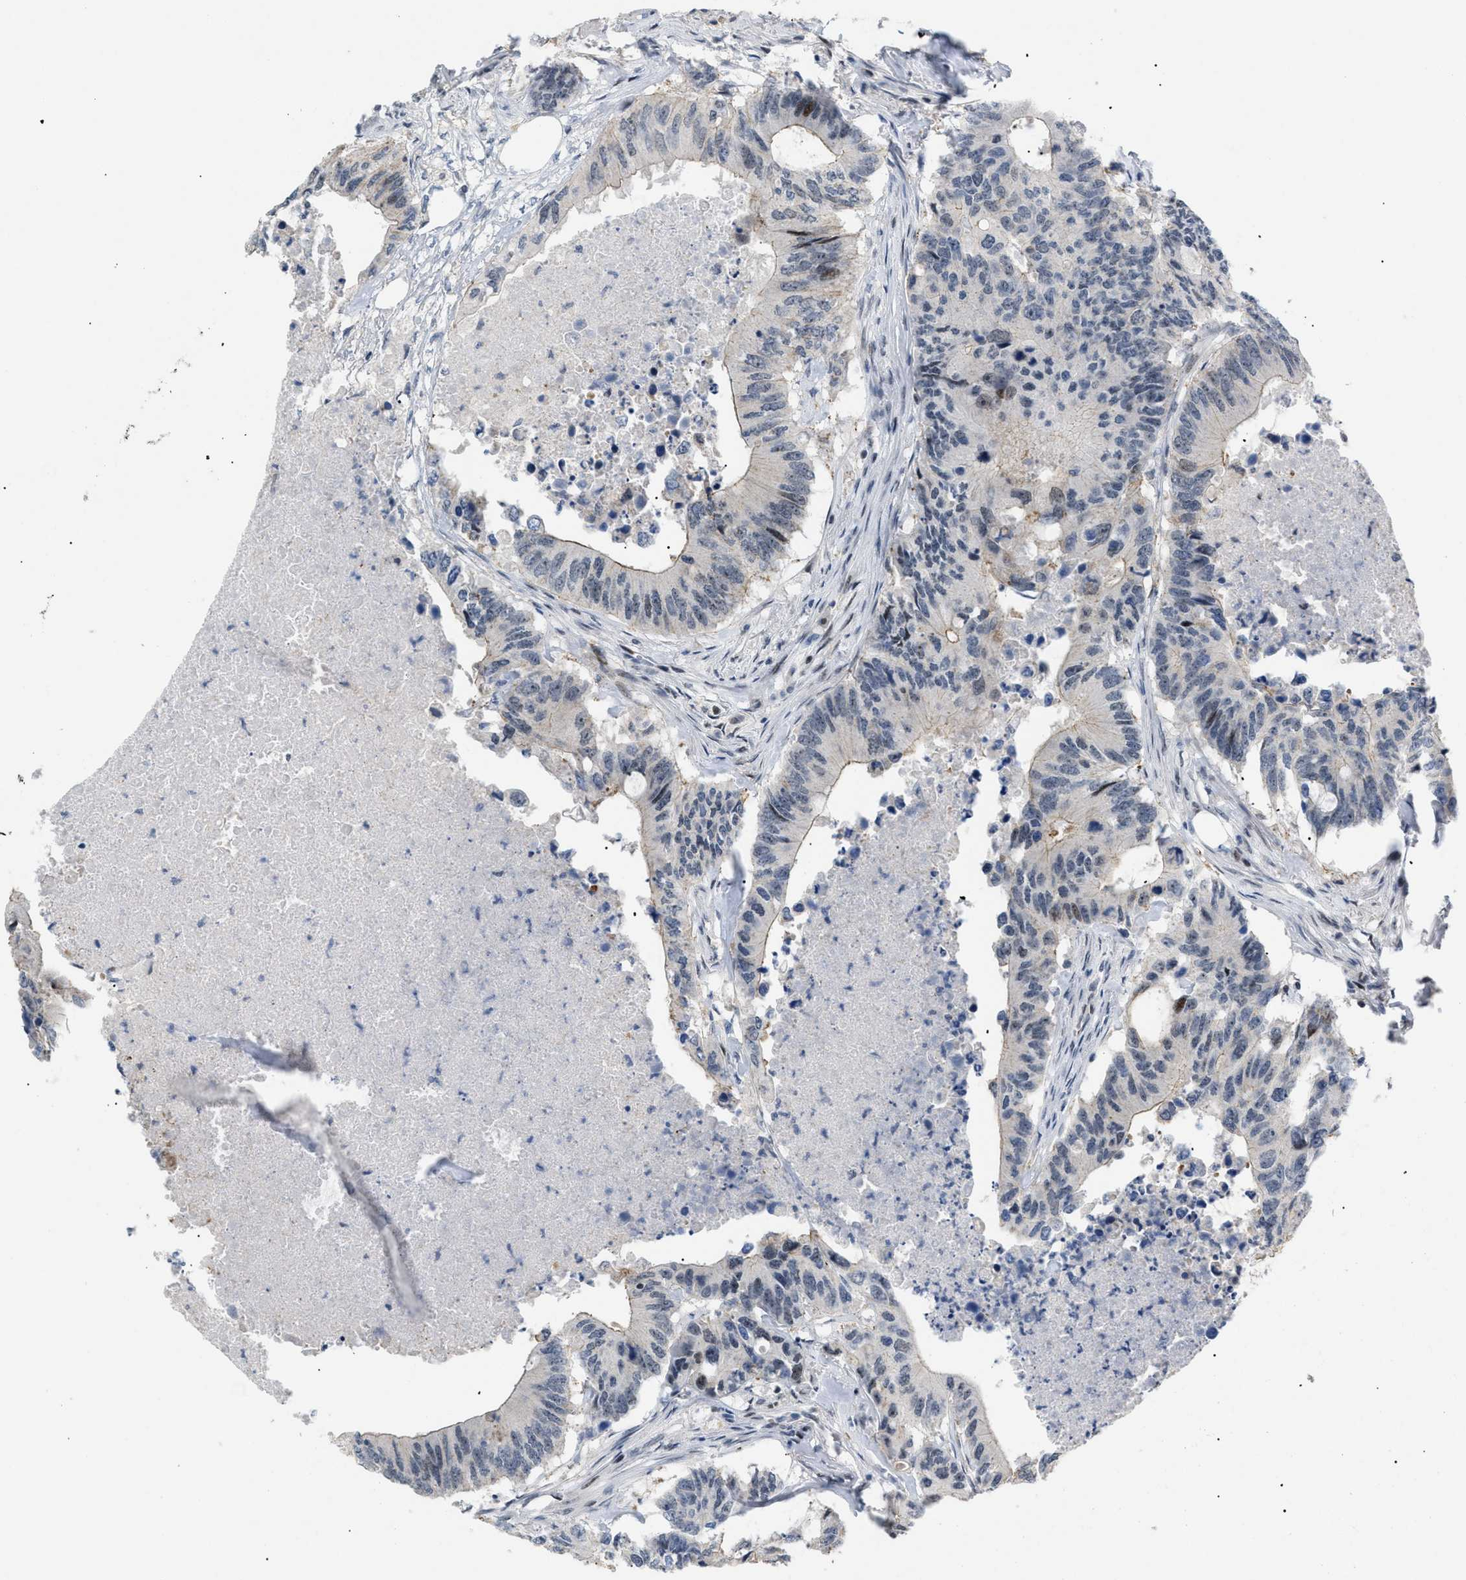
{"staining": {"intensity": "weak", "quantity": "<25%", "location": "nuclear"}, "tissue": "colorectal cancer", "cell_type": "Tumor cells", "image_type": "cancer", "snomed": [{"axis": "morphology", "description": "Adenocarcinoma, NOS"}, {"axis": "topography", "description": "Colon"}], "caption": "Immunohistochemistry (IHC) photomicrograph of adenocarcinoma (colorectal) stained for a protein (brown), which exhibits no expression in tumor cells.", "gene": "MED1", "patient": {"sex": "male", "age": 71}}